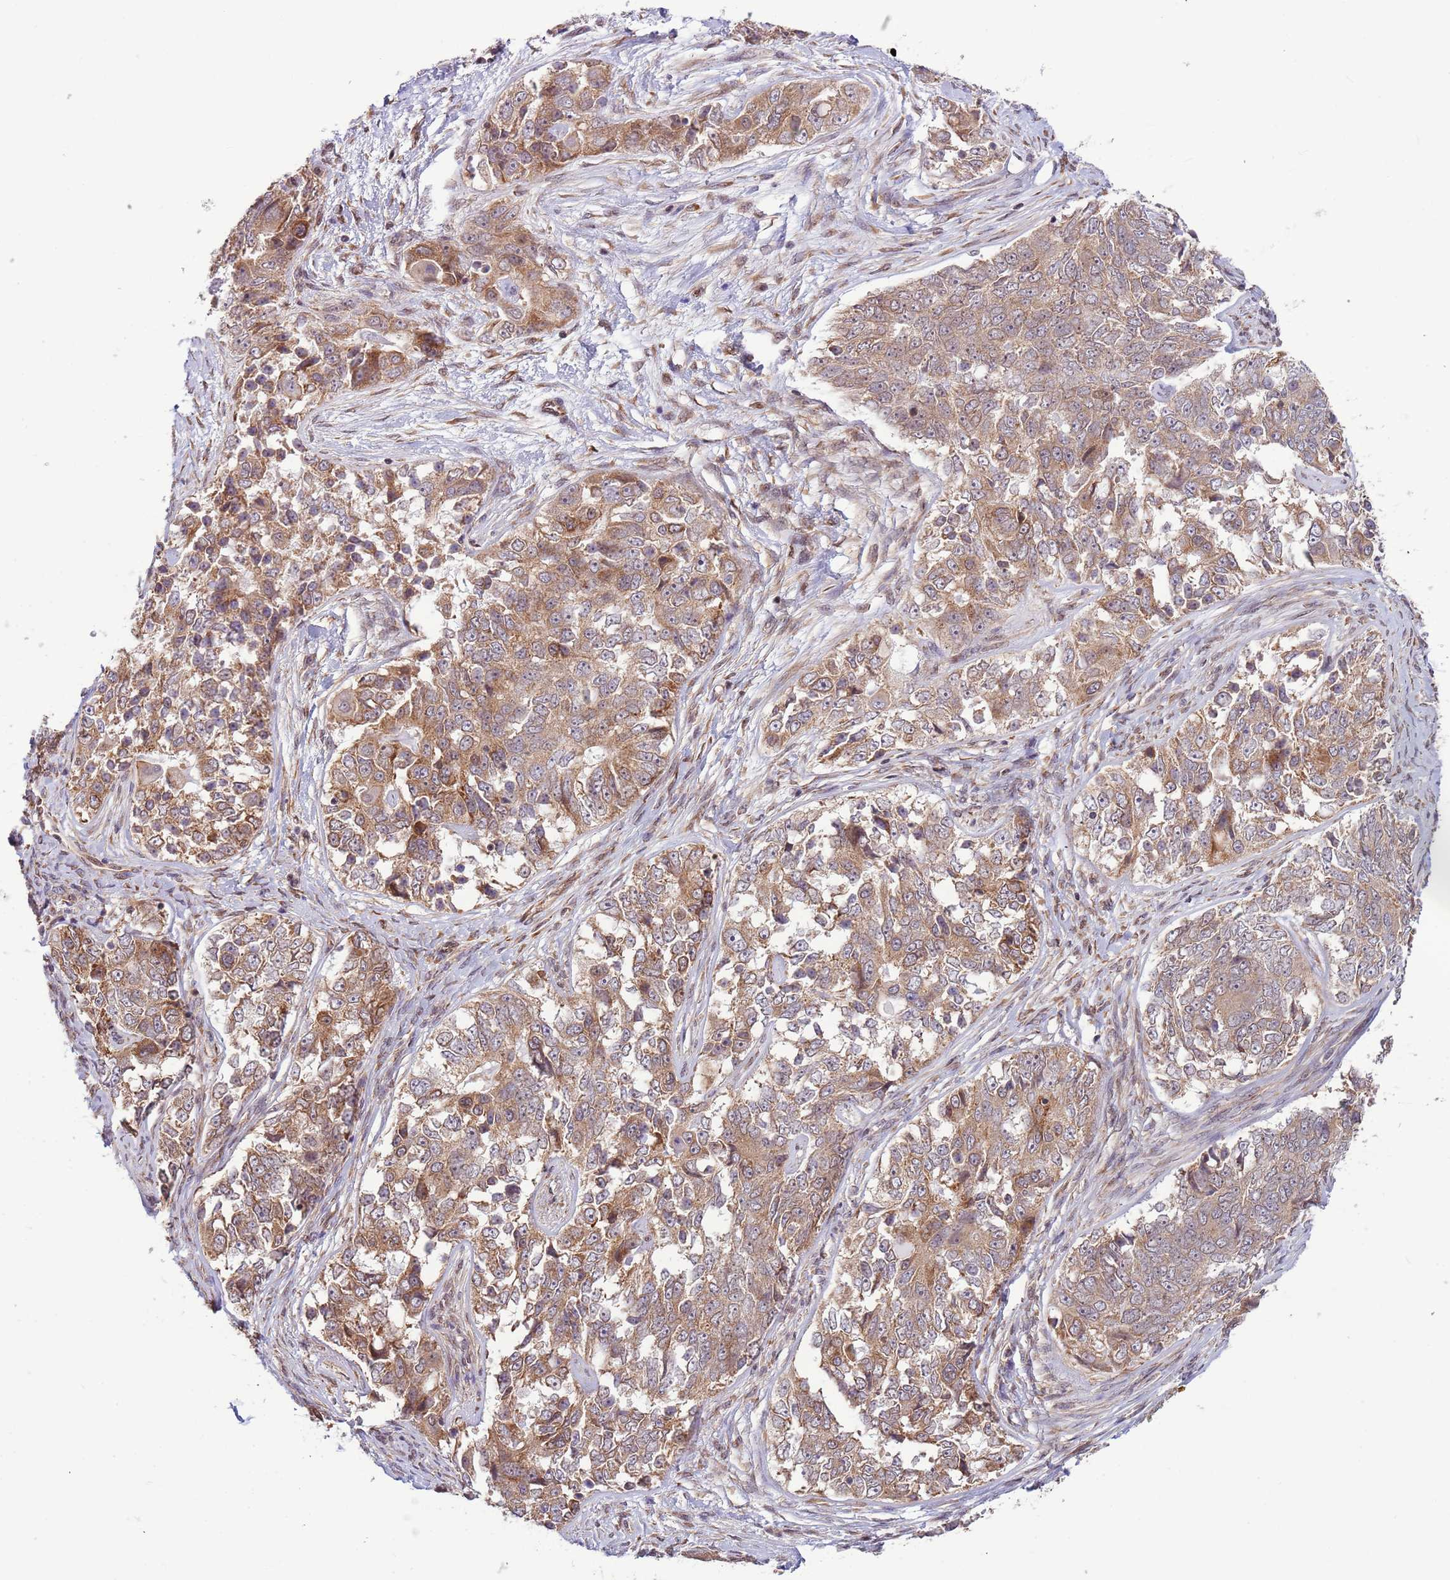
{"staining": {"intensity": "moderate", "quantity": ">75%", "location": "cytoplasmic/membranous"}, "tissue": "ovarian cancer", "cell_type": "Tumor cells", "image_type": "cancer", "snomed": [{"axis": "morphology", "description": "Carcinoma, endometroid"}, {"axis": "topography", "description": "Ovary"}], "caption": "This image displays ovarian endometroid carcinoma stained with immunohistochemistry to label a protein in brown. The cytoplasmic/membranous of tumor cells show moderate positivity for the protein. Nuclei are counter-stained blue.", "gene": "DCAF4", "patient": {"sex": "female", "age": 51}}